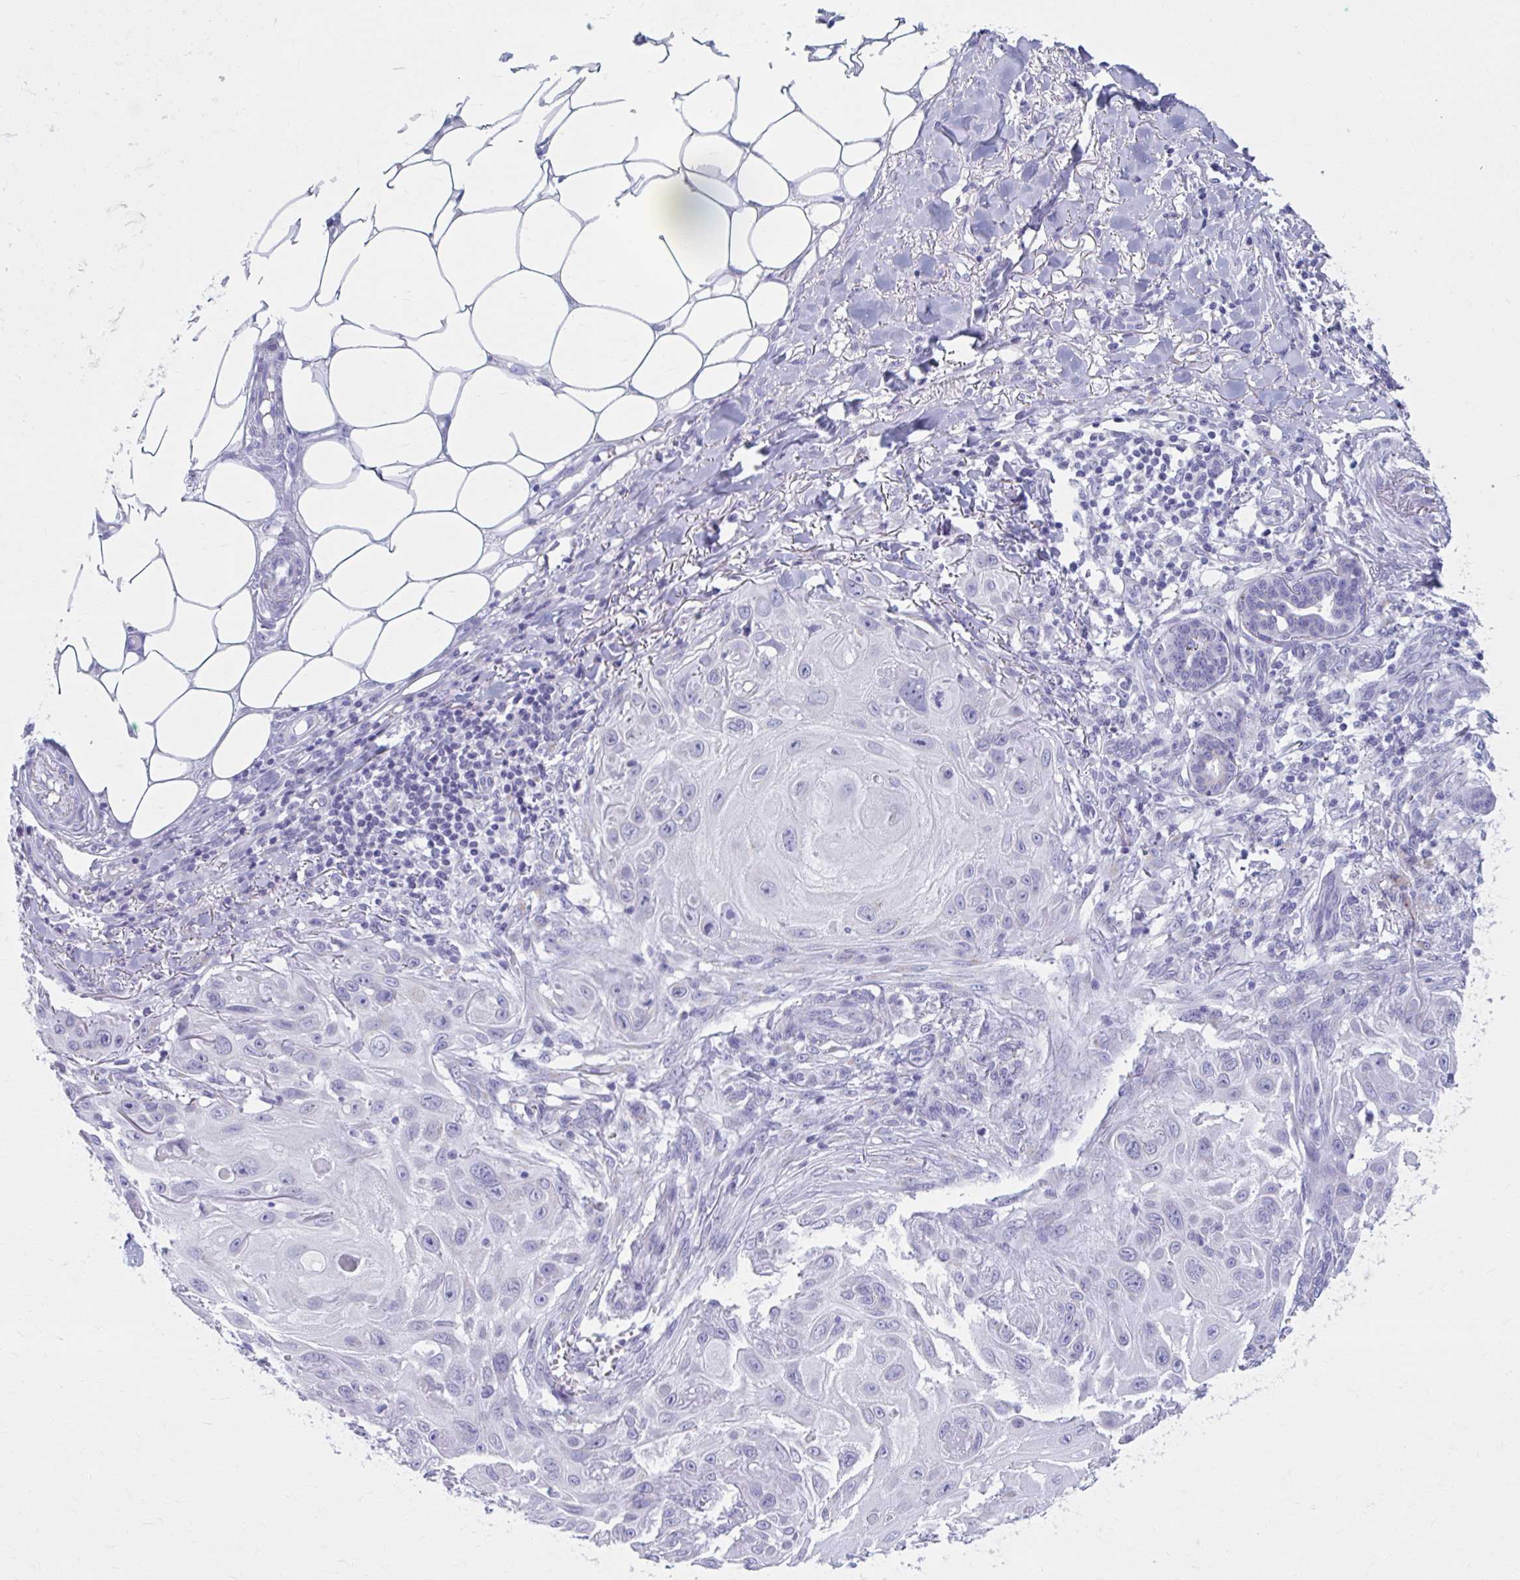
{"staining": {"intensity": "negative", "quantity": "none", "location": "none"}, "tissue": "skin cancer", "cell_type": "Tumor cells", "image_type": "cancer", "snomed": [{"axis": "morphology", "description": "Squamous cell carcinoma, NOS"}, {"axis": "topography", "description": "Skin"}], "caption": "Immunohistochemical staining of skin squamous cell carcinoma exhibits no significant staining in tumor cells. Nuclei are stained in blue.", "gene": "KCNE2", "patient": {"sex": "female", "age": 91}}